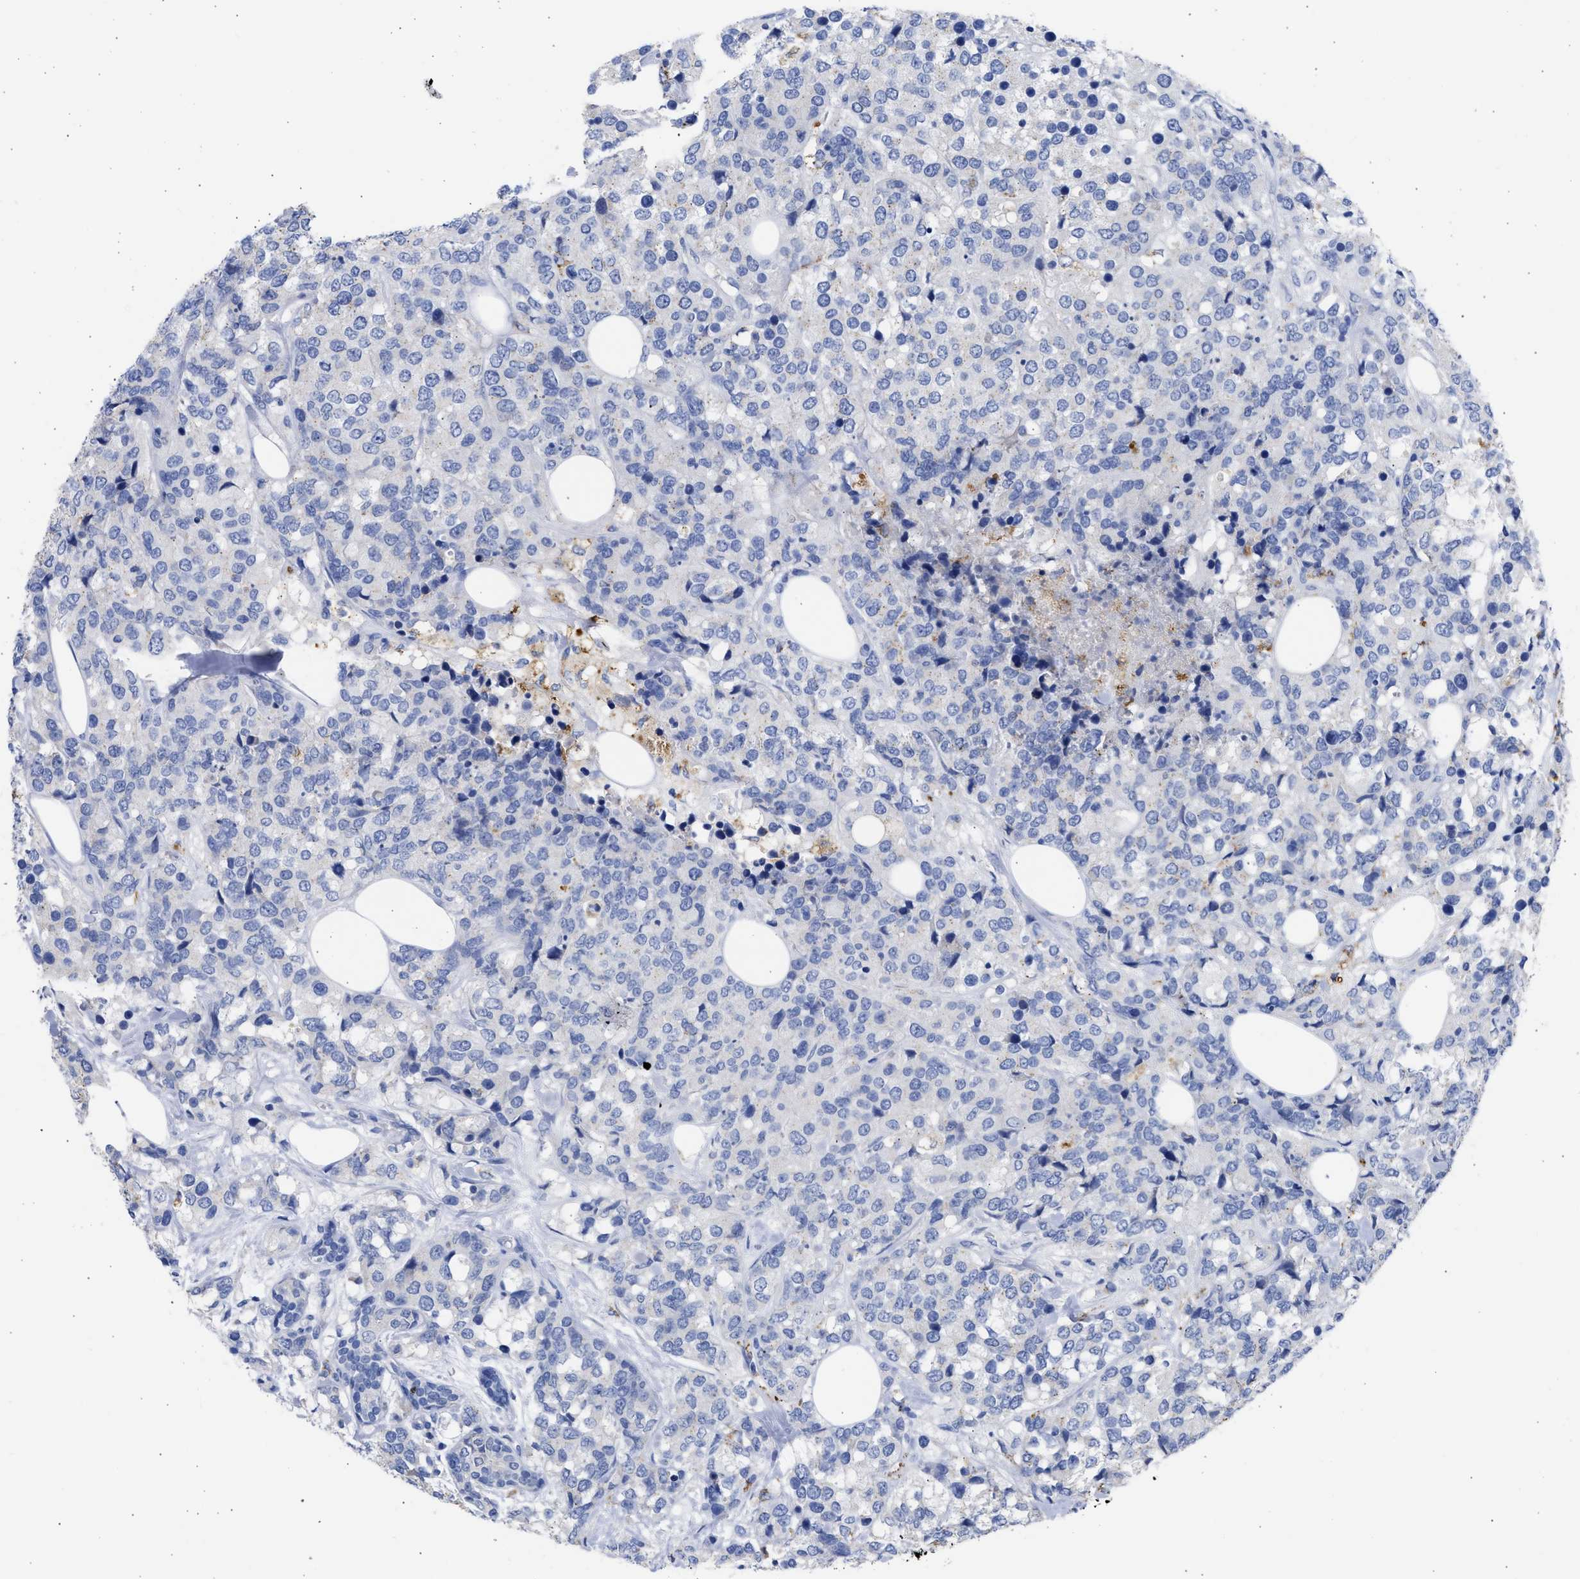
{"staining": {"intensity": "negative", "quantity": "none", "location": "none"}, "tissue": "breast cancer", "cell_type": "Tumor cells", "image_type": "cancer", "snomed": [{"axis": "morphology", "description": "Lobular carcinoma"}, {"axis": "topography", "description": "Breast"}], "caption": "Image shows no significant protein staining in tumor cells of breast cancer (lobular carcinoma). (Immunohistochemistry, brightfield microscopy, high magnification).", "gene": "RSPH1", "patient": {"sex": "female", "age": 59}}